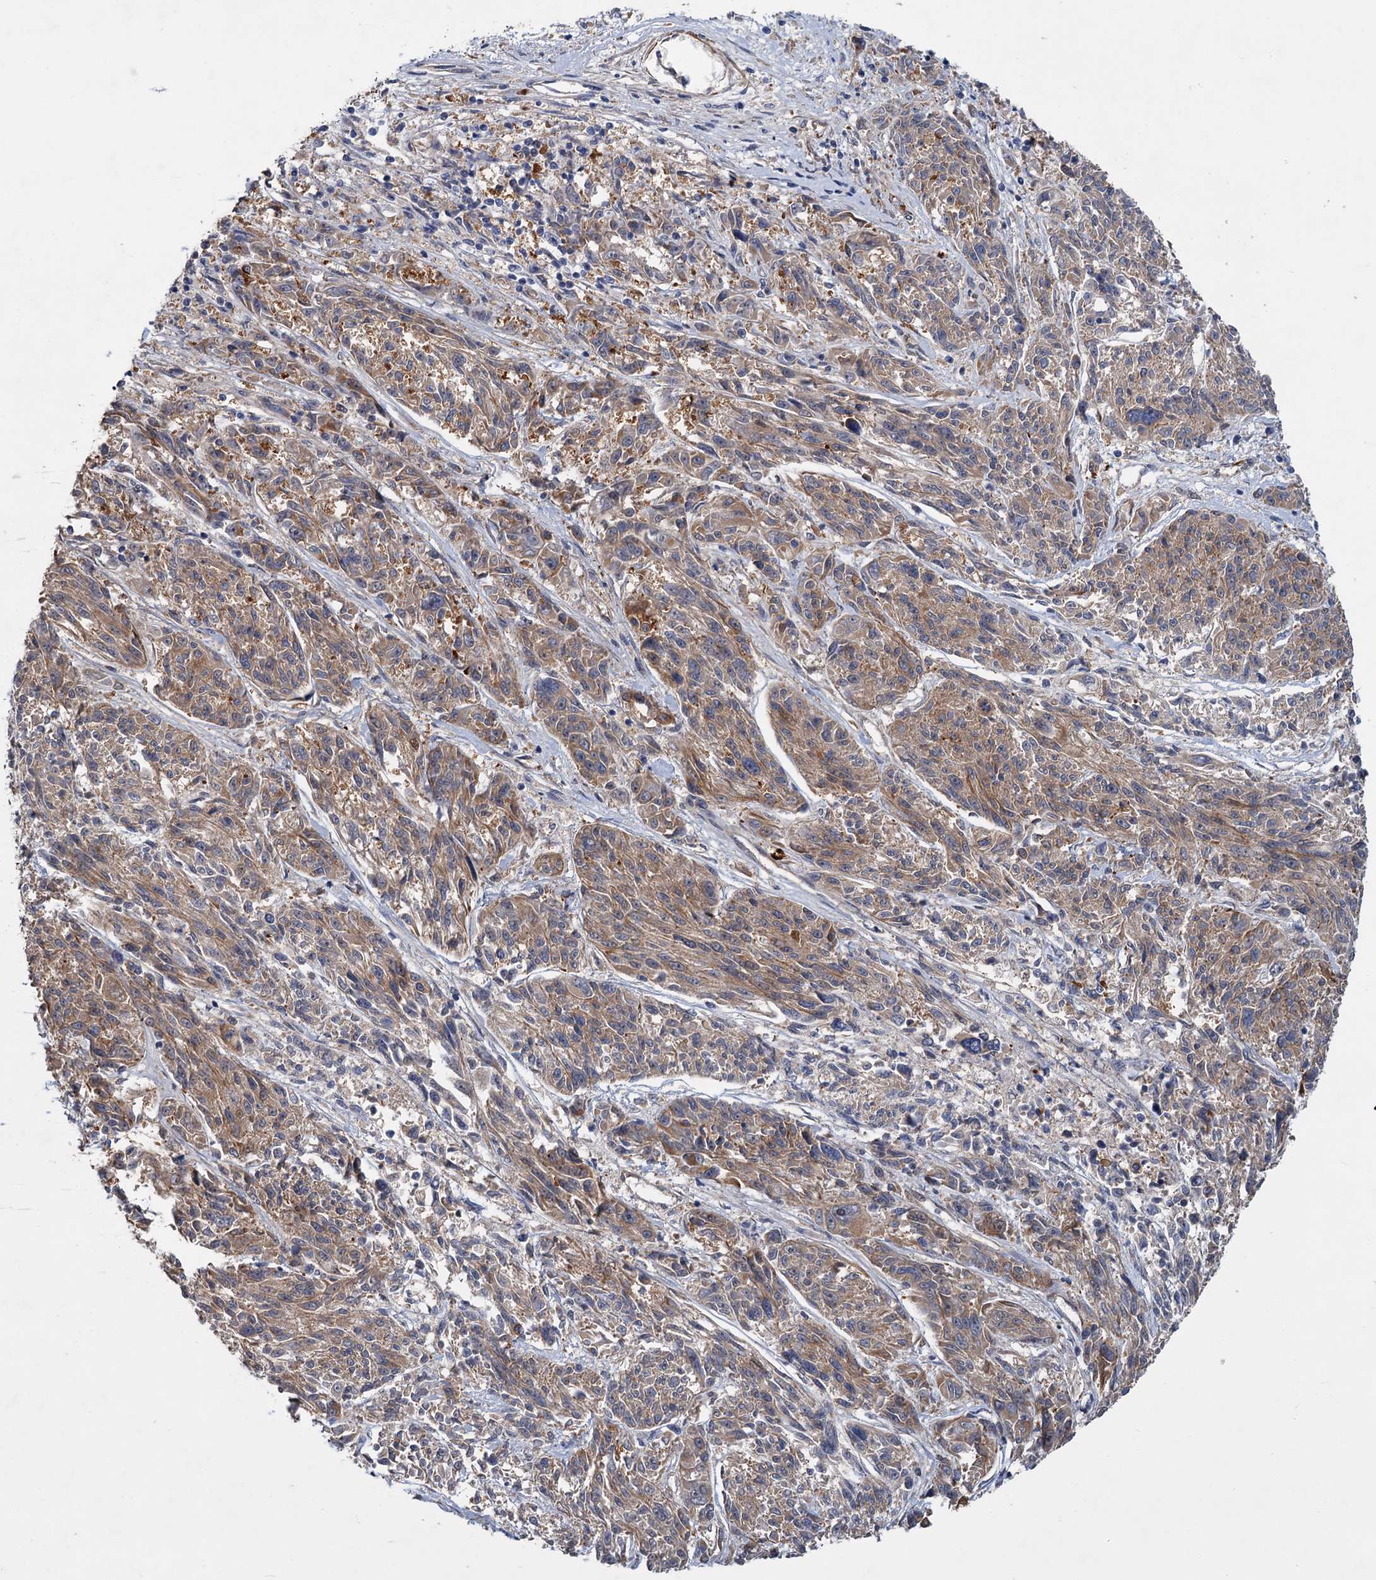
{"staining": {"intensity": "weak", "quantity": ">75%", "location": "cytoplasmic/membranous"}, "tissue": "melanoma", "cell_type": "Tumor cells", "image_type": "cancer", "snomed": [{"axis": "morphology", "description": "Malignant melanoma, NOS"}, {"axis": "topography", "description": "Skin"}], "caption": "Malignant melanoma stained with a brown dye demonstrates weak cytoplasmic/membranous positive staining in approximately >75% of tumor cells.", "gene": "PKN2", "patient": {"sex": "male", "age": 53}}